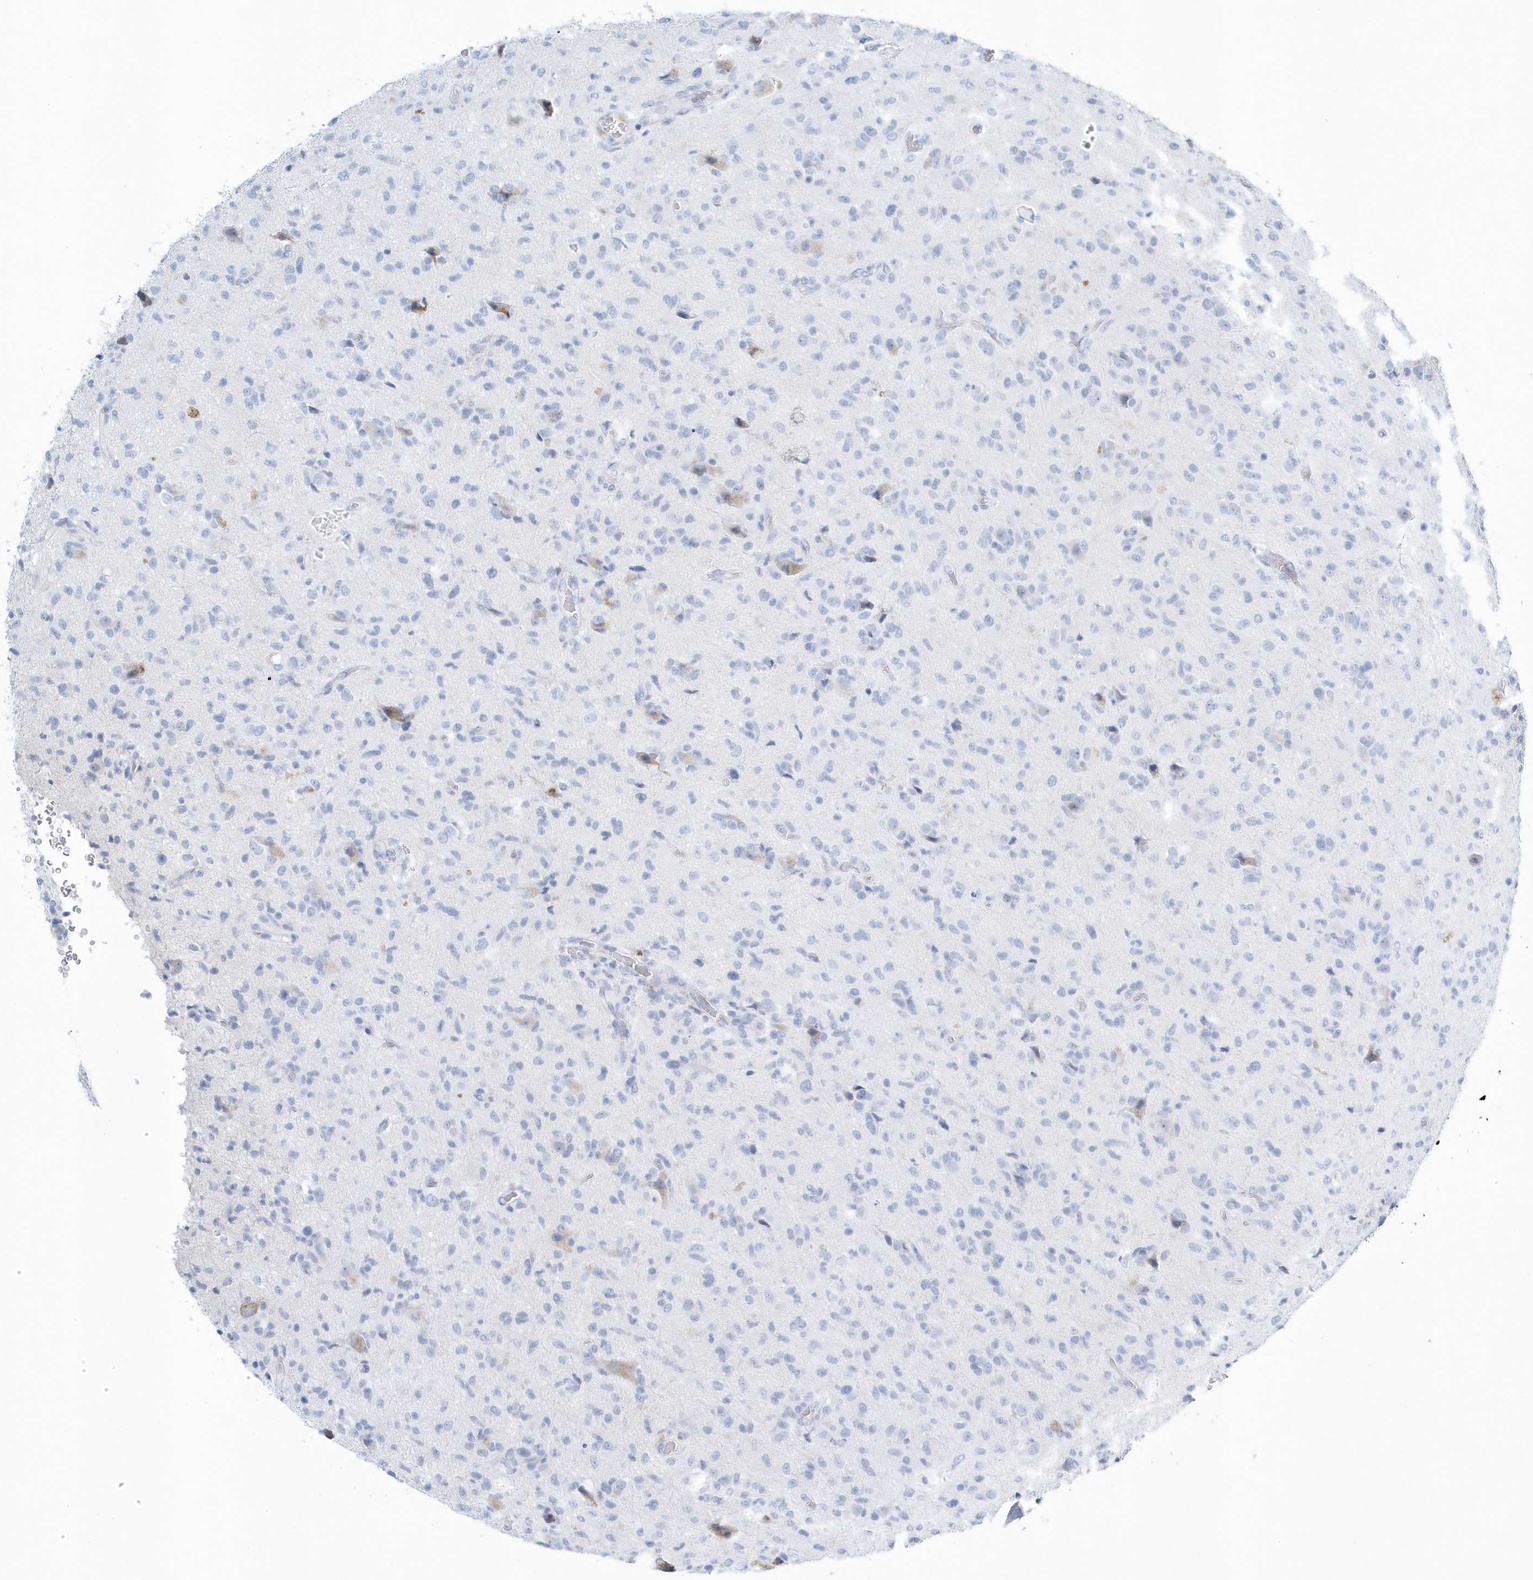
{"staining": {"intensity": "negative", "quantity": "none", "location": "none"}, "tissue": "glioma", "cell_type": "Tumor cells", "image_type": "cancer", "snomed": [{"axis": "morphology", "description": "Glioma, malignant, High grade"}, {"axis": "topography", "description": "Brain"}], "caption": "Immunohistochemical staining of human glioma demonstrates no significant expression in tumor cells. (Brightfield microscopy of DAB immunohistochemistry at high magnification).", "gene": "PTPRO", "patient": {"sex": "female", "age": 57}}